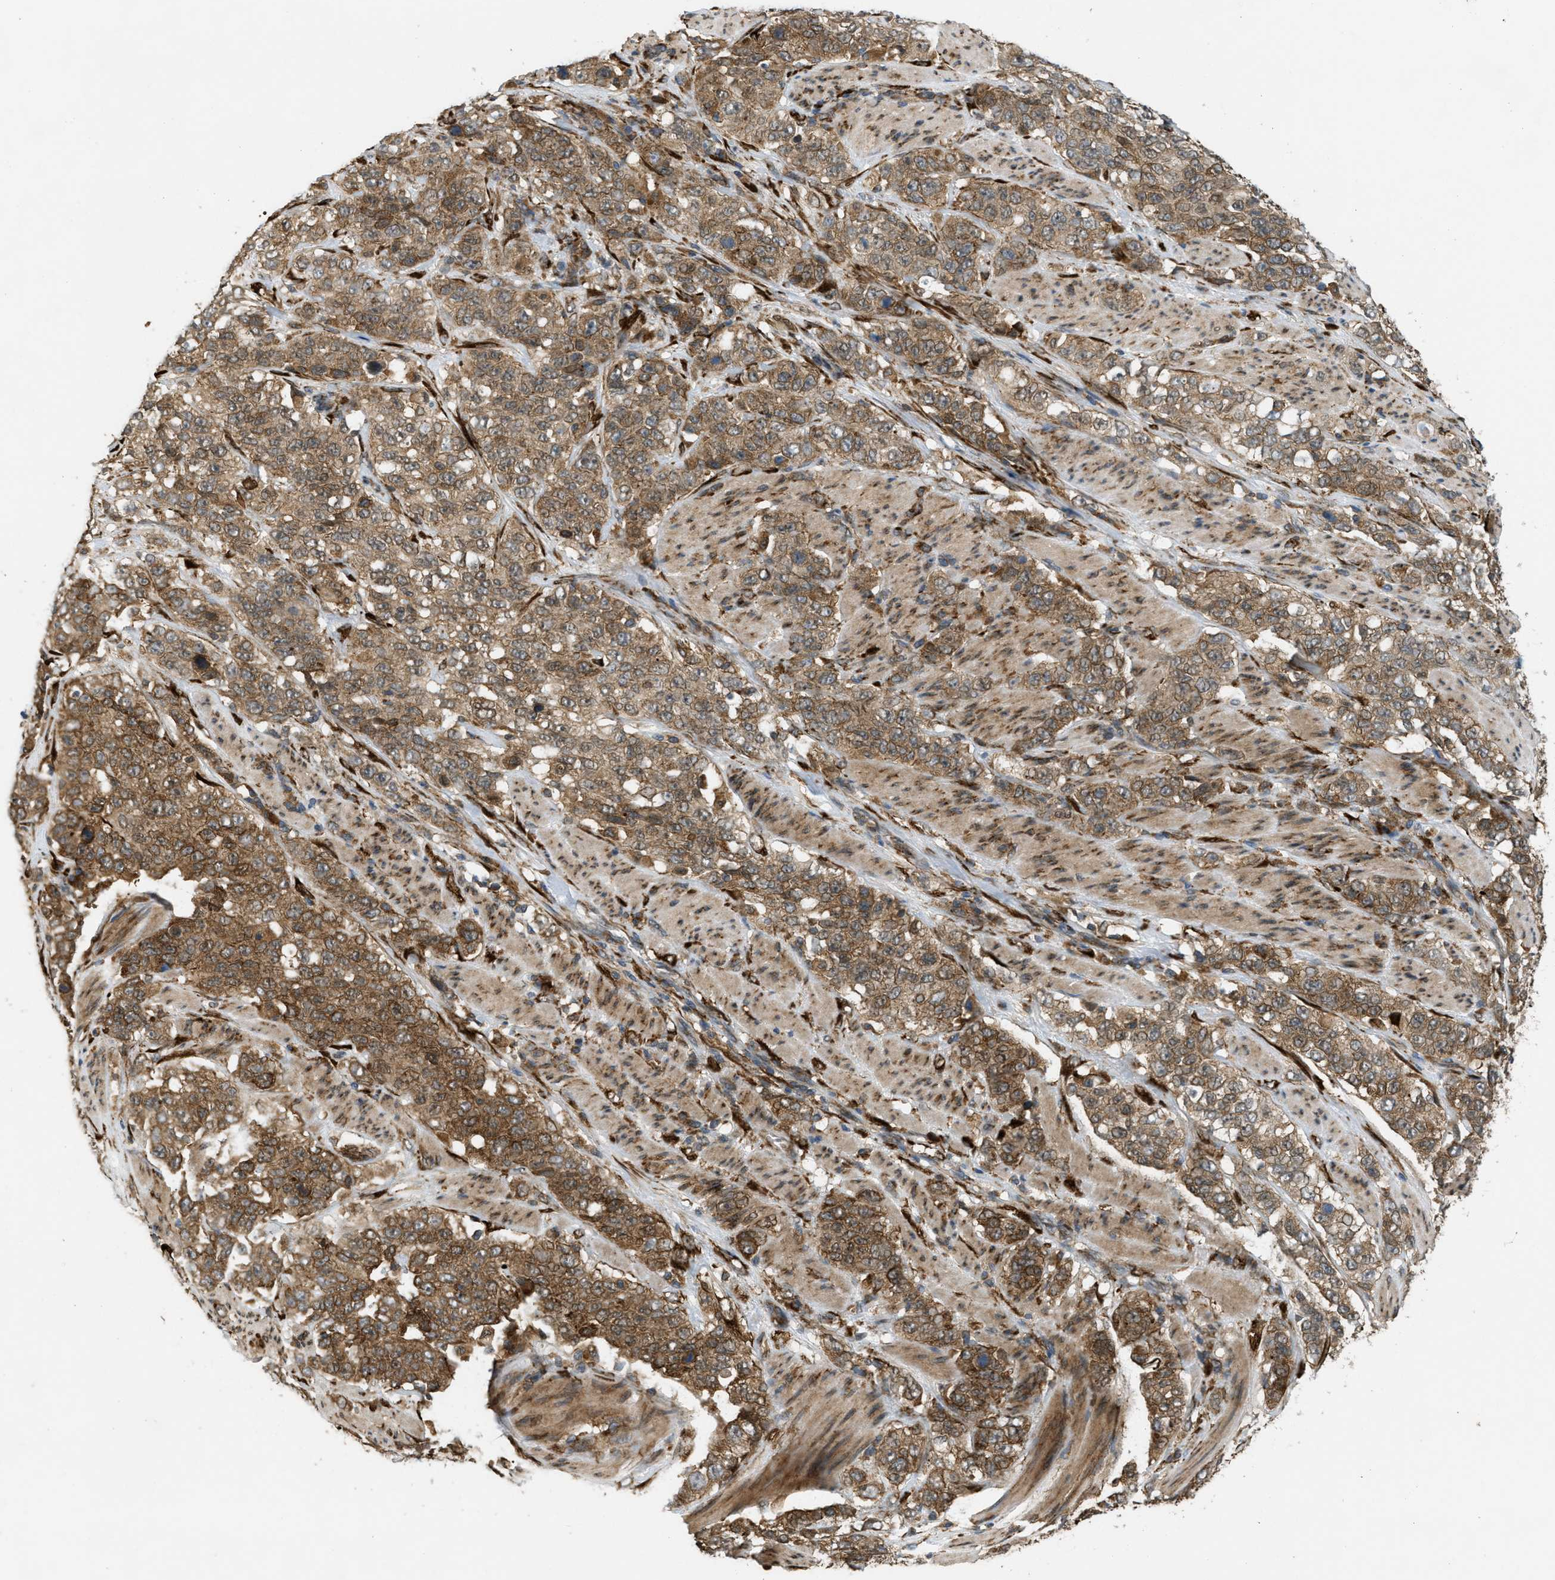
{"staining": {"intensity": "moderate", "quantity": ">75%", "location": "cytoplasmic/membranous"}, "tissue": "stomach cancer", "cell_type": "Tumor cells", "image_type": "cancer", "snomed": [{"axis": "morphology", "description": "Adenocarcinoma, NOS"}, {"axis": "topography", "description": "Stomach"}], "caption": "An immunohistochemistry (IHC) histopathology image of tumor tissue is shown. Protein staining in brown highlights moderate cytoplasmic/membranous positivity in stomach cancer within tumor cells. (Stains: DAB in brown, nuclei in blue, Microscopy: brightfield microscopy at high magnification).", "gene": "PCDH18", "patient": {"sex": "male", "age": 48}}